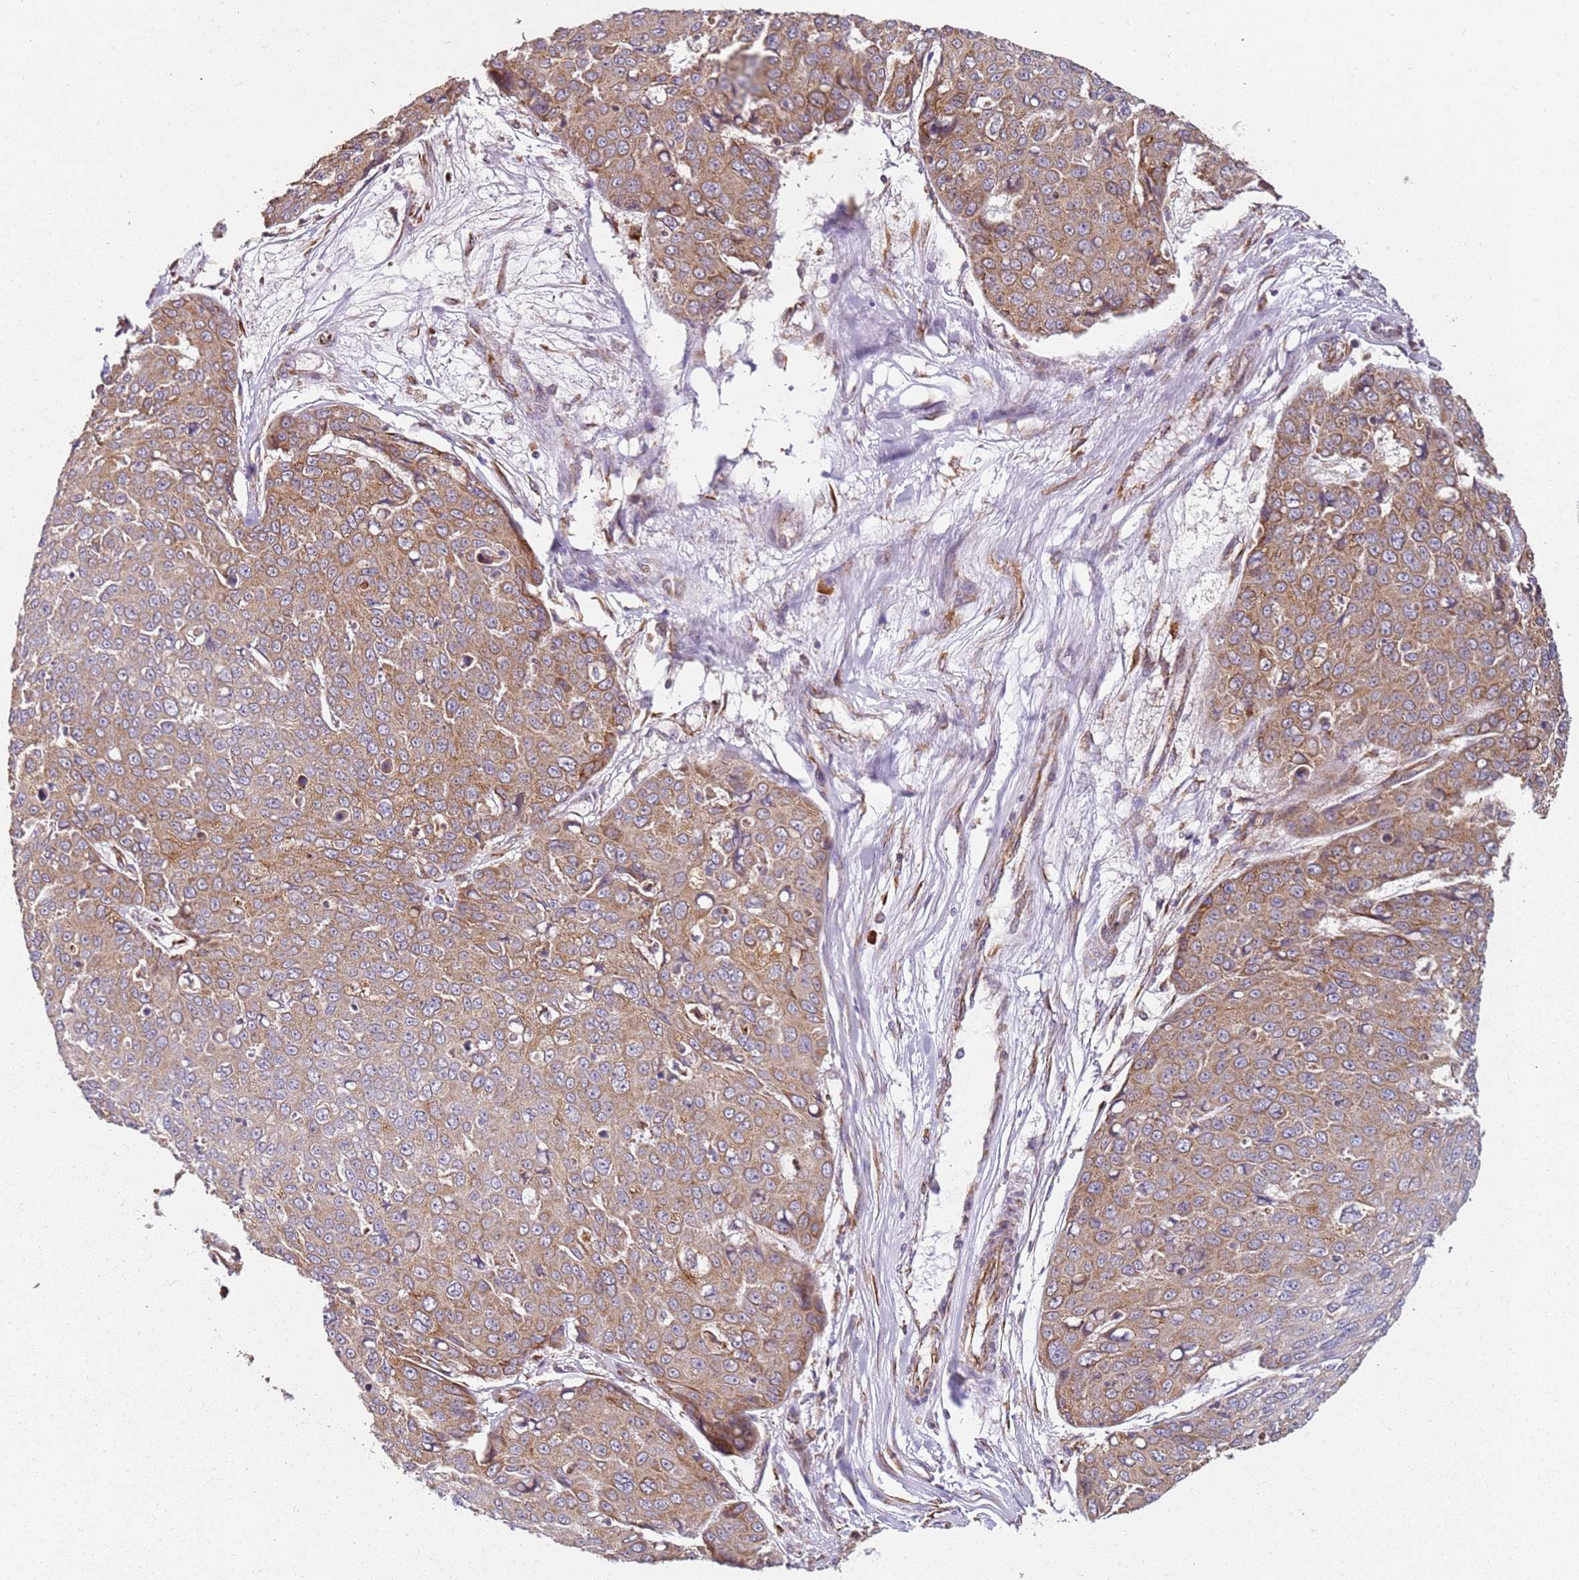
{"staining": {"intensity": "moderate", "quantity": ">75%", "location": "cytoplasmic/membranous"}, "tissue": "skin cancer", "cell_type": "Tumor cells", "image_type": "cancer", "snomed": [{"axis": "morphology", "description": "Squamous cell carcinoma, NOS"}, {"axis": "topography", "description": "Skin"}], "caption": "High-power microscopy captured an immunohistochemistry (IHC) micrograph of skin cancer, revealing moderate cytoplasmic/membranous positivity in about >75% of tumor cells.", "gene": "ARFRP1", "patient": {"sex": "male", "age": 71}}